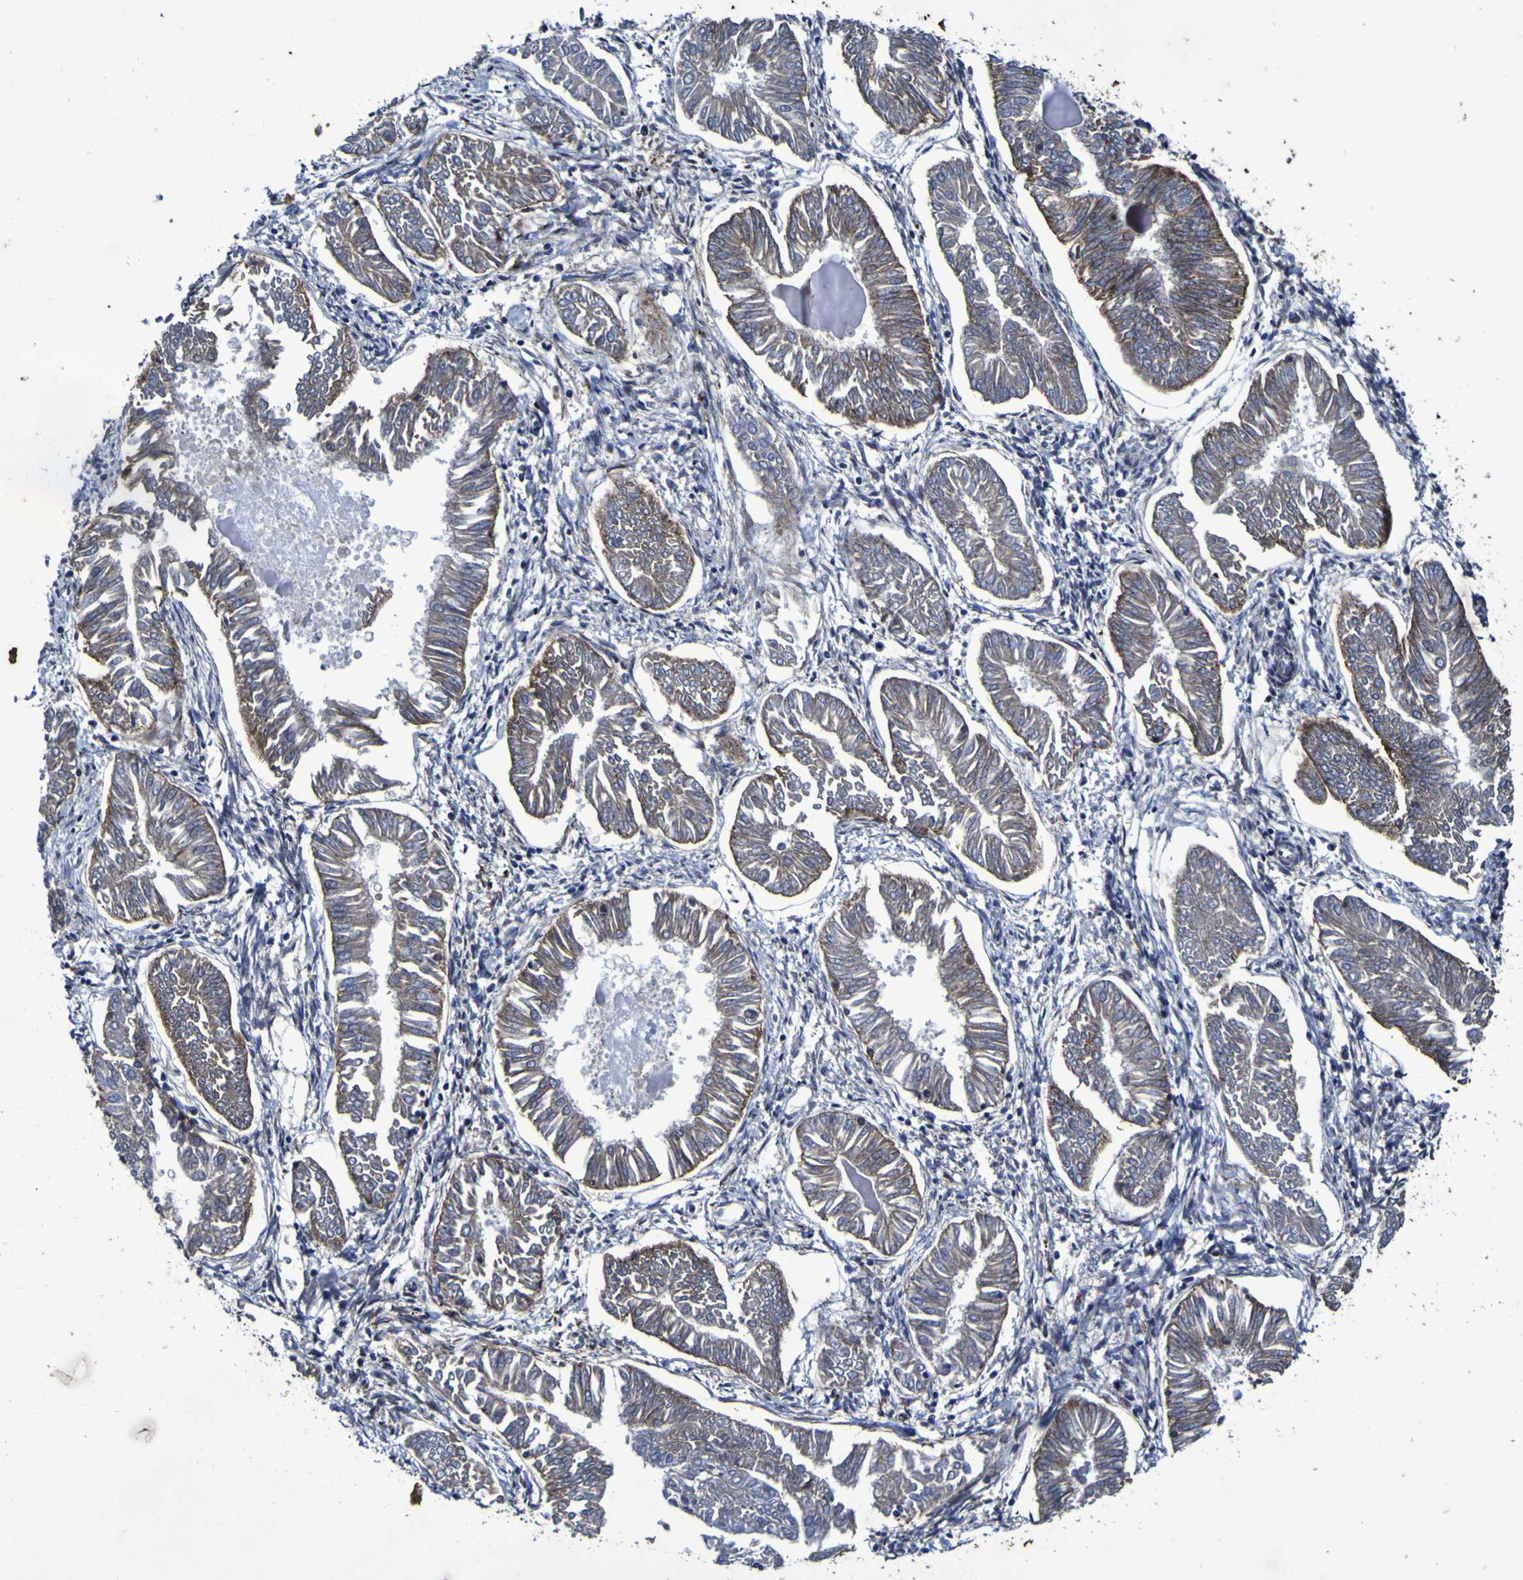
{"staining": {"intensity": "moderate", "quantity": "25%-75%", "location": "cytoplasmic/membranous"}, "tissue": "endometrial cancer", "cell_type": "Tumor cells", "image_type": "cancer", "snomed": [{"axis": "morphology", "description": "Adenocarcinoma, NOS"}, {"axis": "topography", "description": "Endometrium"}], "caption": "Adenocarcinoma (endometrial) tissue reveals moderate cytoplasmic/membranous positivity in about 25%-75% of tumor cells", "gene": "P3H1", "patient": {"sex": "female", "age": 53}}